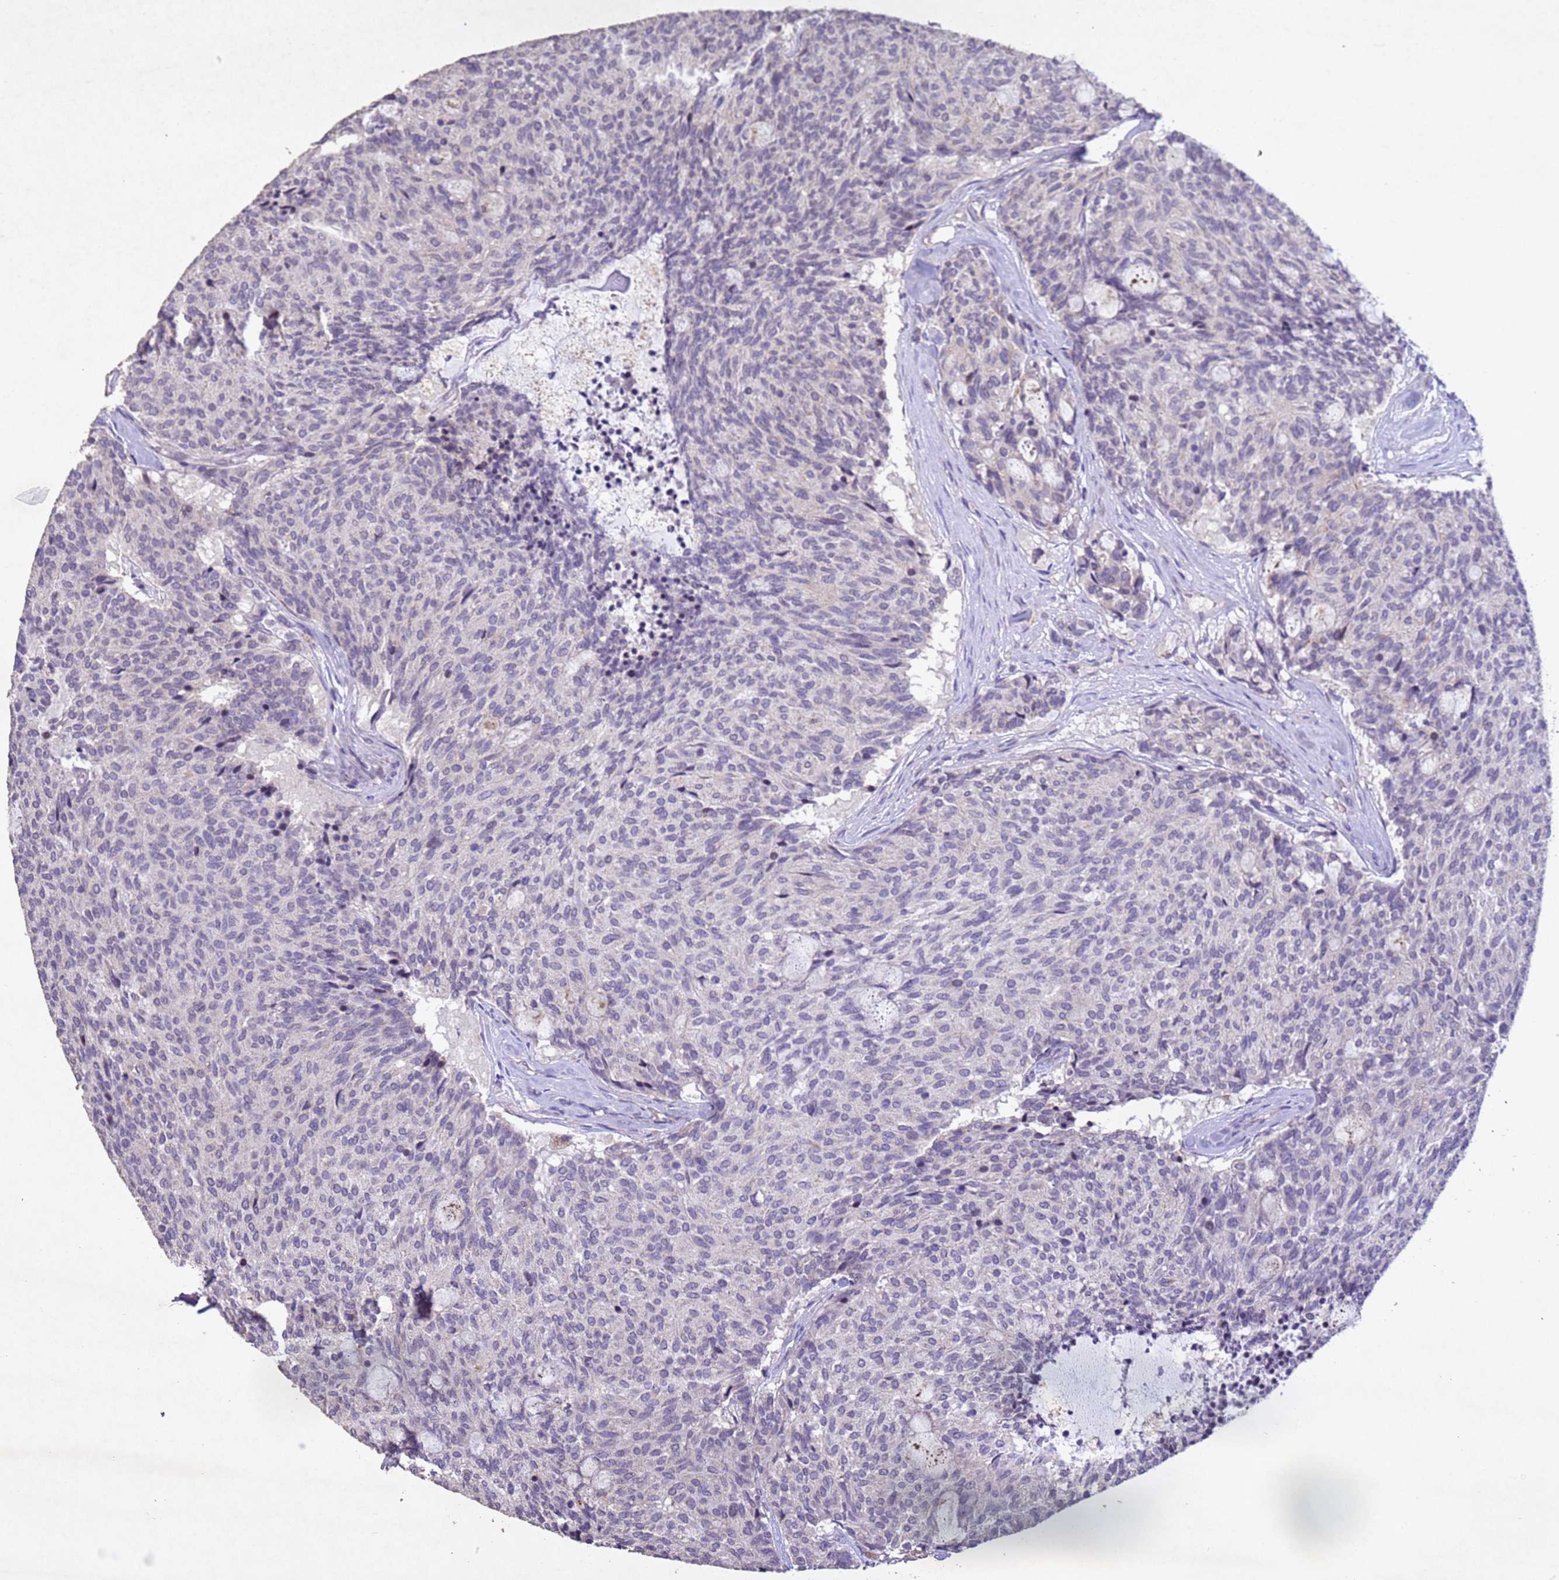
{"staining": {"intensity": "negative", "quantity": "none", "location": "none"}, "tissue": "carcinoid", "cell_type": "Tumor cells", "image_type": "cancer", "snomed": [{"axis": "morphology", "description": "Carcinoid, malignant, NOS"}, {"axis": "topography", "description": "Pancreas"}], "caption": "This is an IHC histopathology image of human malignant carcinoid. There is no expression in tumor cells.", "gene": "NLRP11", "patient": {"sex": "female", "age": 54}}